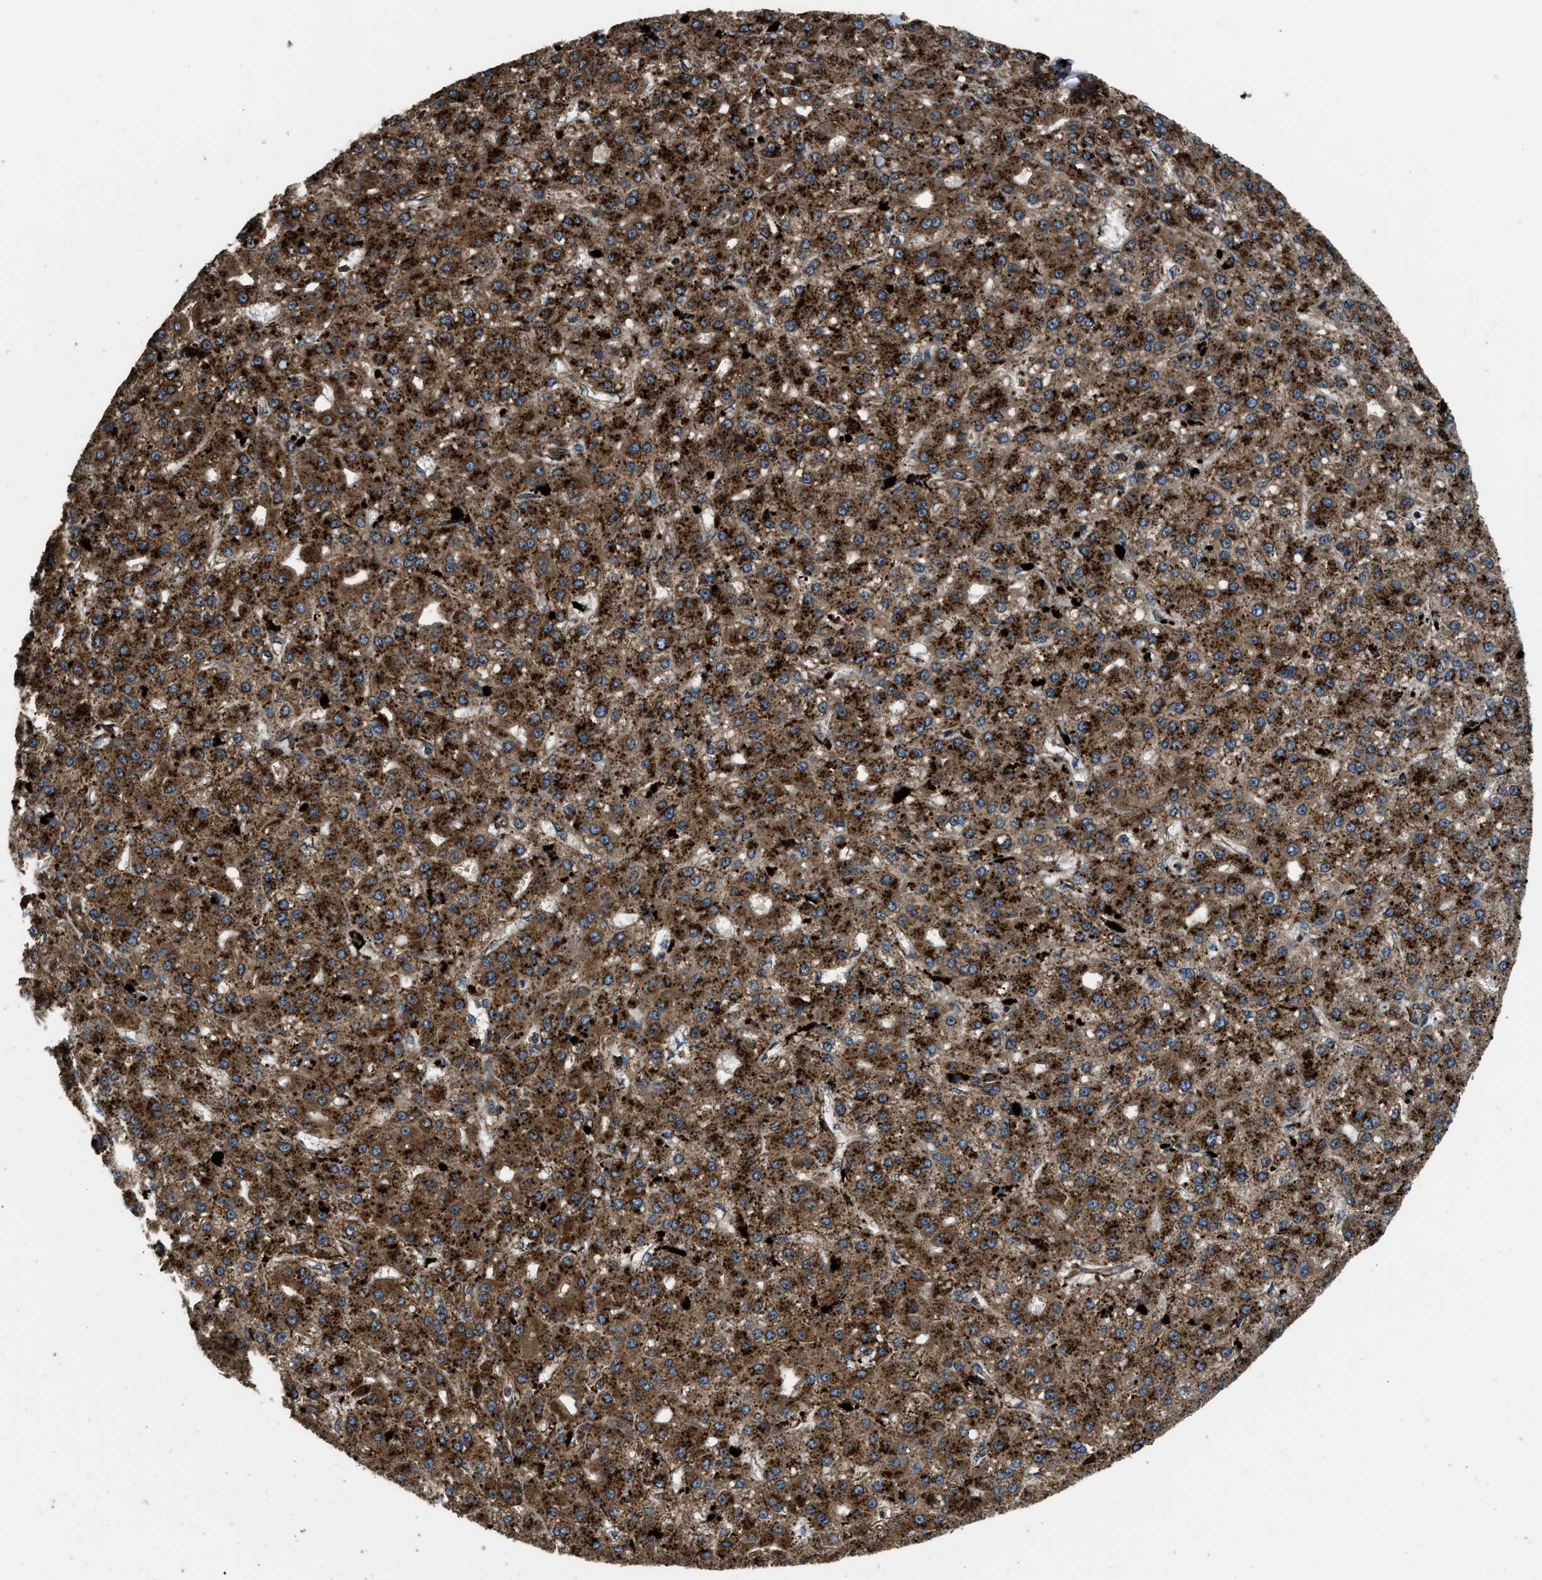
{"staining": {"intensity": "strong", "quantity": ">75%", "location": "cytoplasmic/membranous"}, "tissue": "liver cancer", "cell_type": "Tumor cells", "image_type": "cancer", "snomed": [{"axis": "morphology", "description": "Carcinoma, Hepatocellular, NOS"}, {"axis": "topography", "description": "Liver"}], "caption": "Protein analysis of hepatocellular carcinoma (liver) tissue displays strong cytoplasmic/membranous positivity in approximately >75% of tumor cells. The staining is performed using DAB brown chromogen to label protein expression. The nuclei are counter-stained blue using hematoxylin.", "gene": "GGH", "patient": {"sex": "male", "age": 67}}